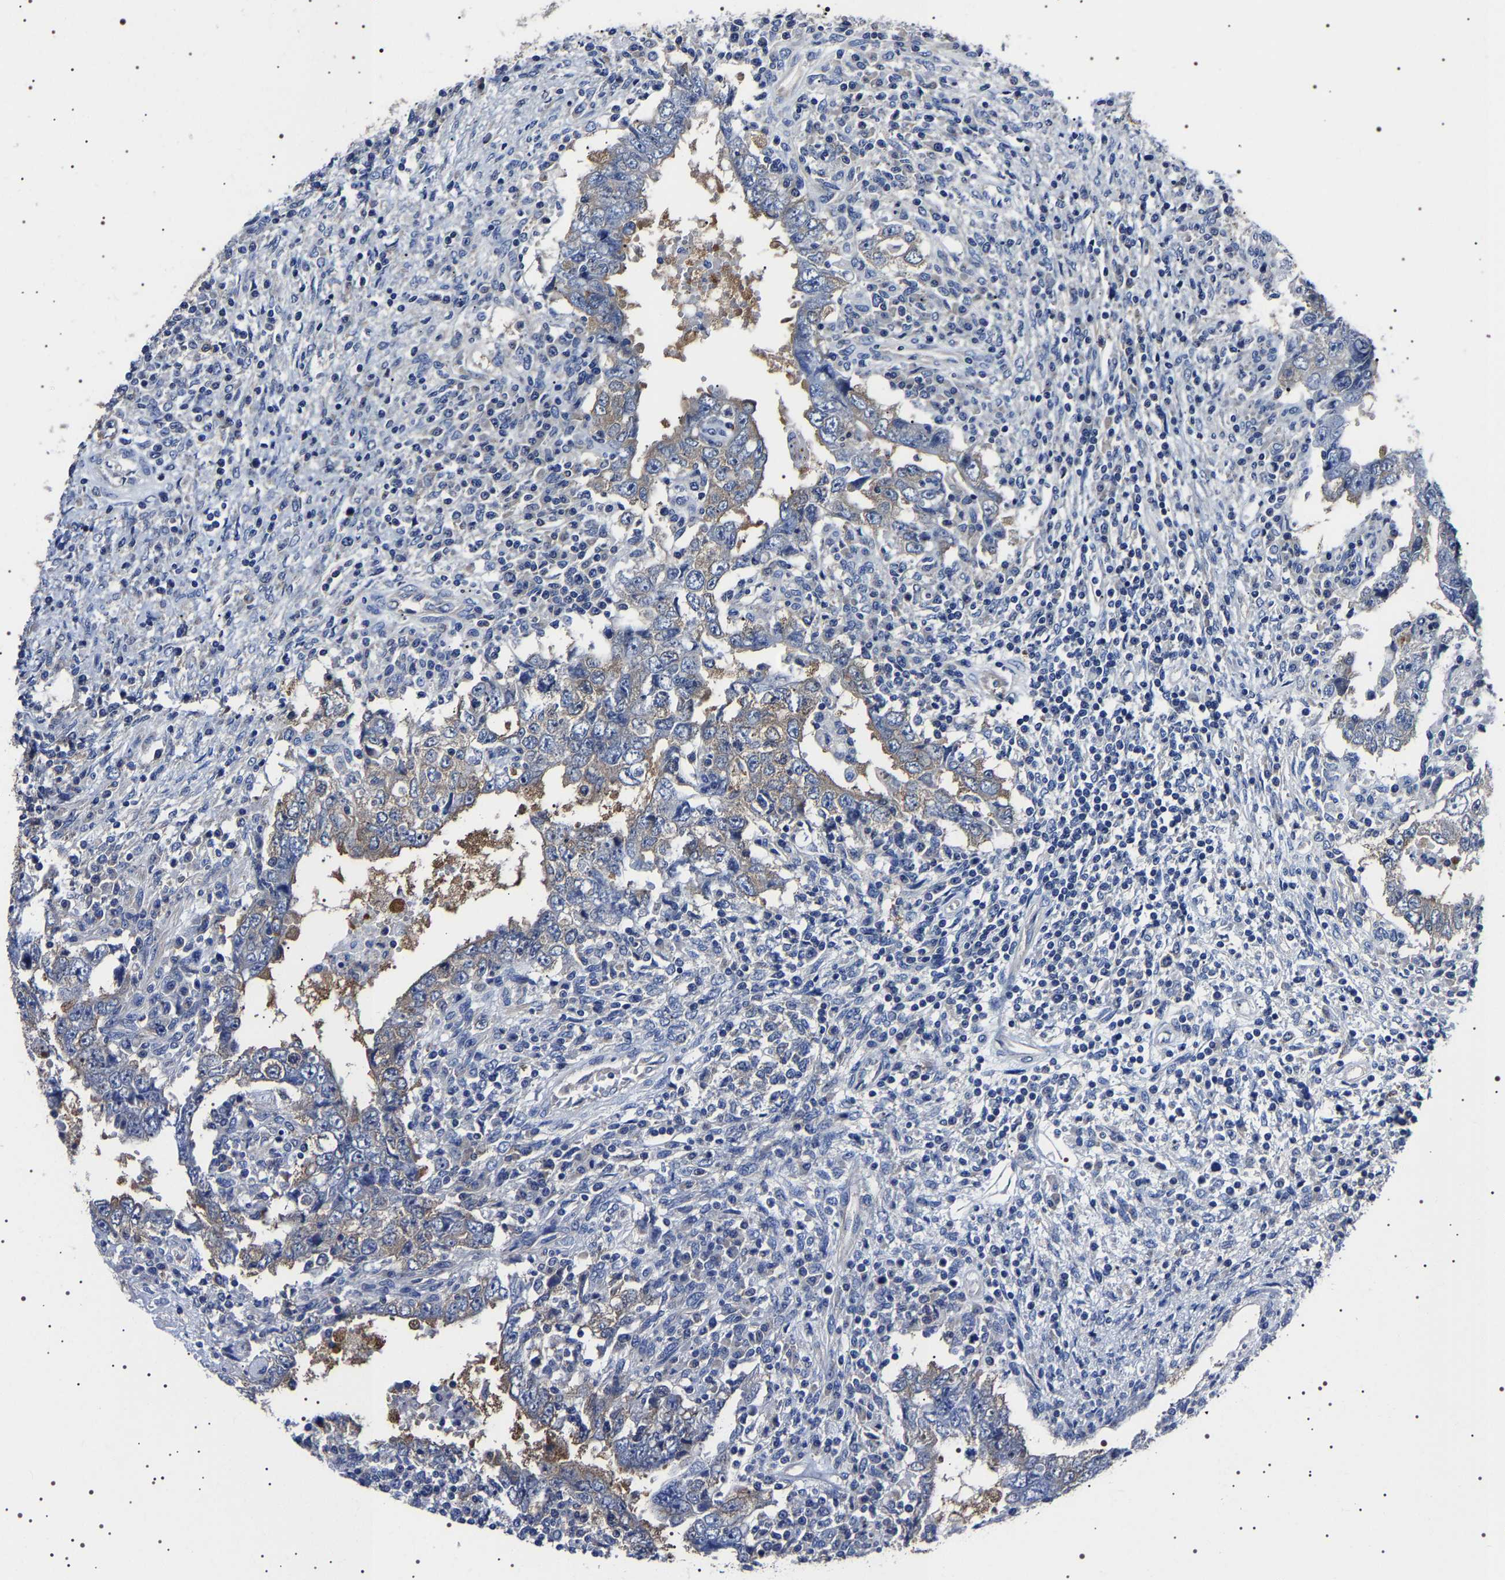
{"staining": {"intensity": "weak", "quantity": "25%-75%", "location": "cytoplasmic/membranous"}, "tissue": "testis cancer", "cell_type": "Tumor cells", "image_type": "cancer", "snomed": [{"axis": "morphology", "description": "Carcinoma, Embryonal, NOS"}, {"axis": "topography", "description": "Testis"}], "caption": "The immunohistochemical stain shows weak cytoplasmic/membranous expression in tumor cells of embryonal carcinoma (testis) tissue. (Brightfield microscopy of DAB IHC at high magnification).", "gene": "DARS1", "patient": {"sex": "male", "age": 26}}